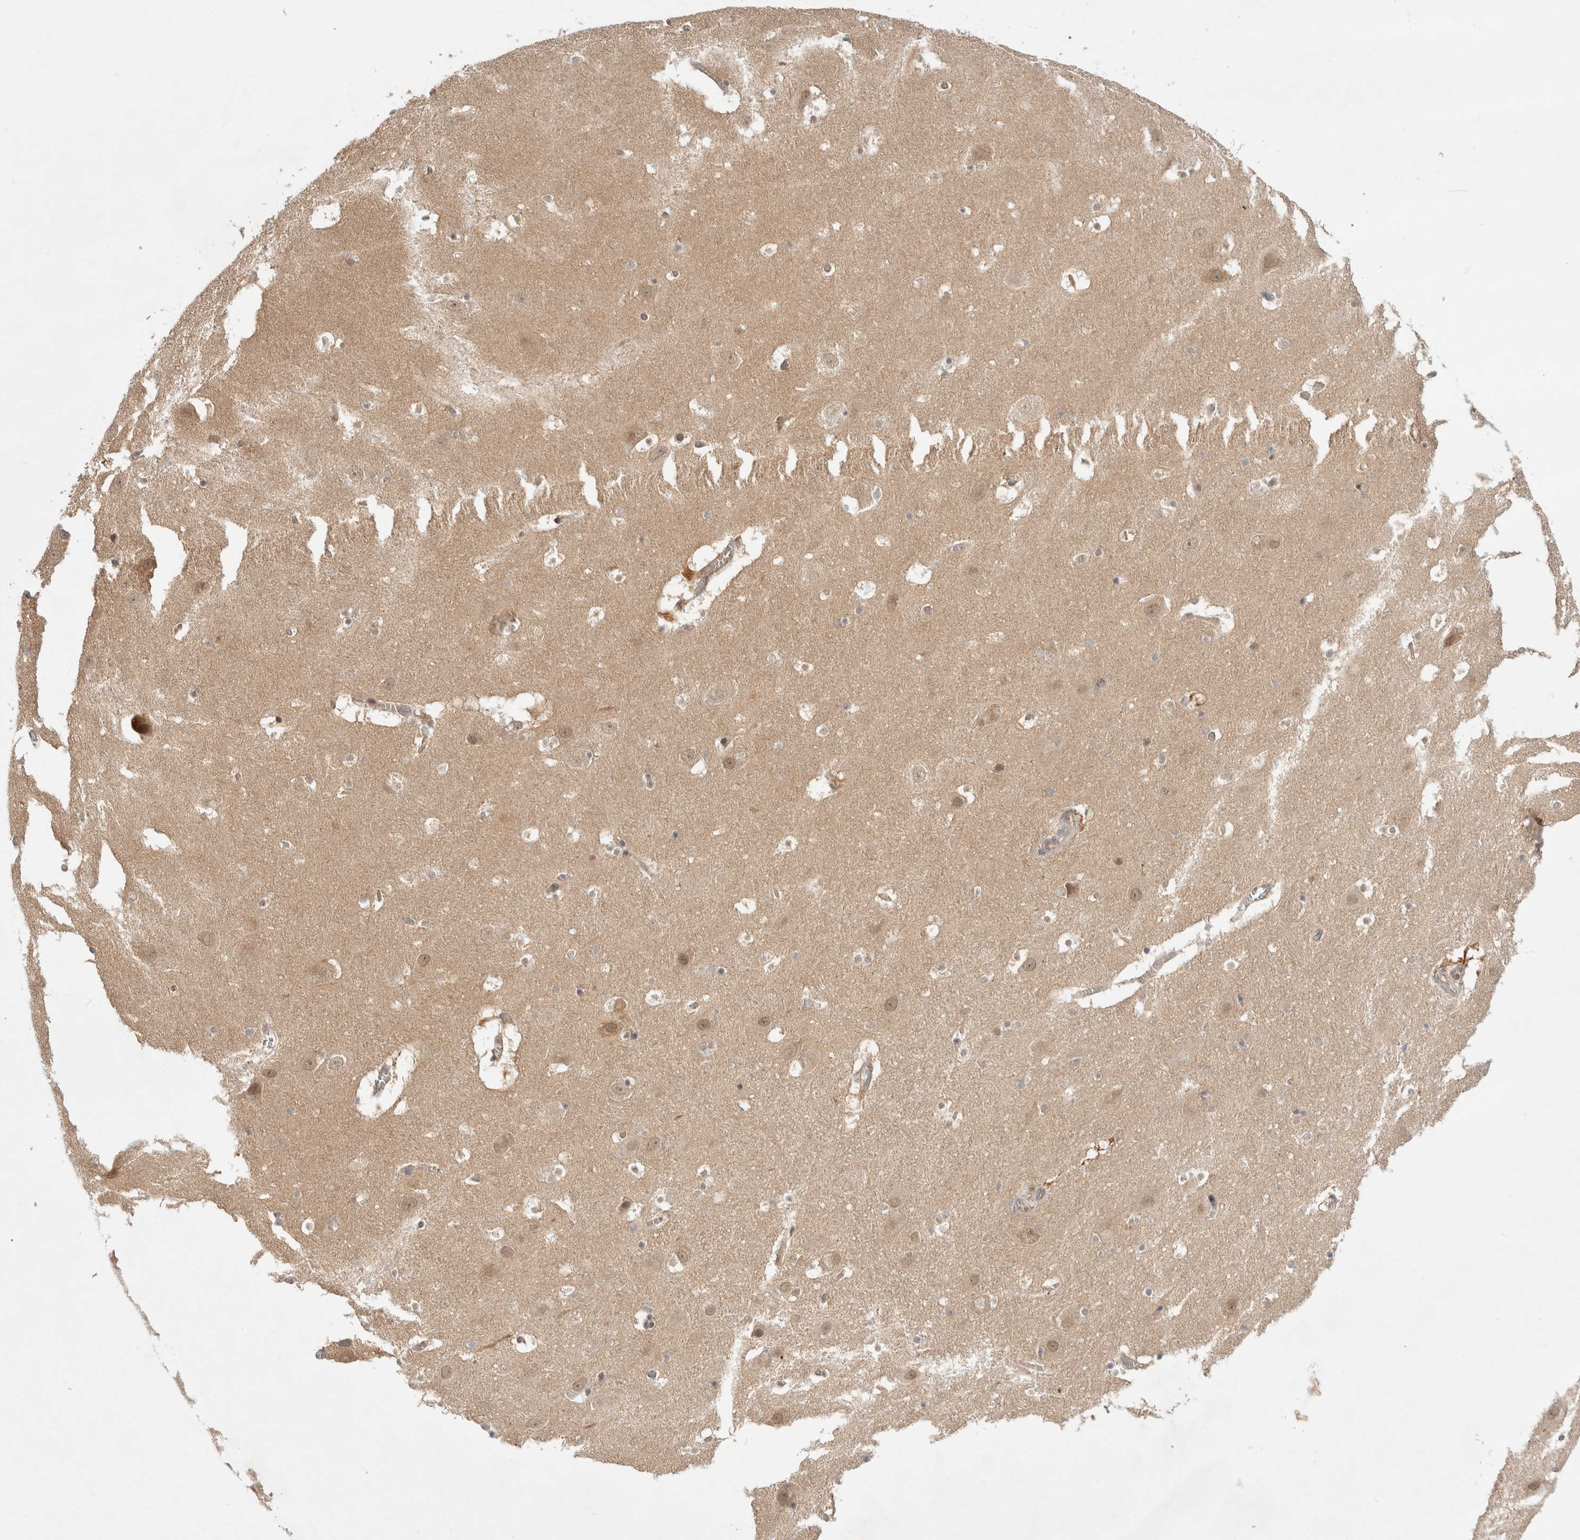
{"staining": {"intensity": "weak", "quantity": "<25%", "location": "nuclear"}, "tissue": "hippocampus", "cell_type": "Glial cells", "image_type": "normal", "snomed": [{"axis": "morphology", "description": "Normal tissue, NOS"}, {"axis": "topography", "description": "Hippocampus"}], "caption": "High power microscopy histopathology image of an IHC photomicrograph of normal hippocampus, revealing no significant positivity in glial cells.", "gene": "ZNF318", "patient": {"sex": "male", "age": 45}}